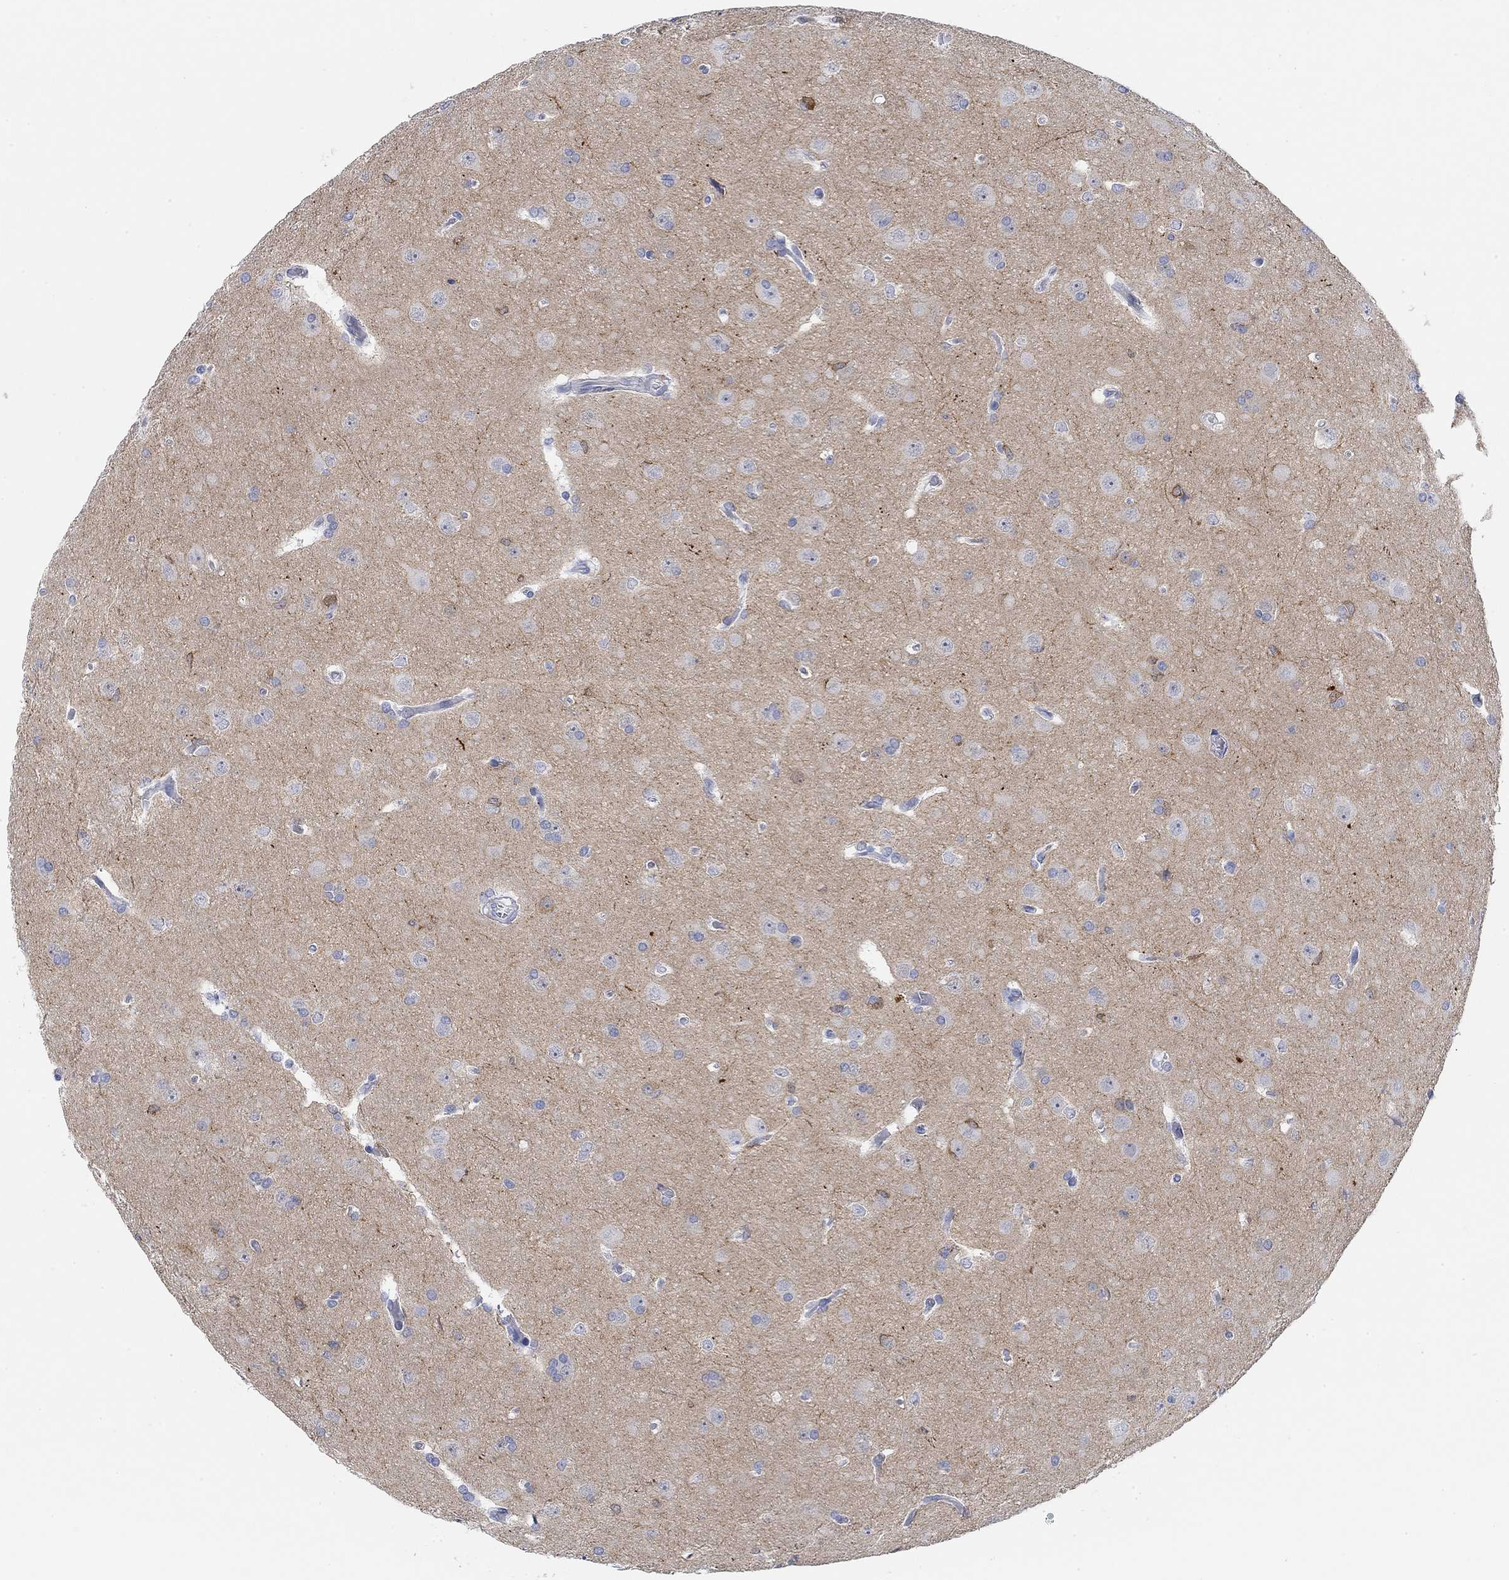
{"staining": {"intensity": "negative", "quantity": "none", "location": "none"}, "tissue": "glioma", "cell_type": "Tumor cells", "image_type": "cancer", "snomed": [{"axis": "morphology", "description": "Glioma, malignant, Low grade"}, {"axis": "topography", "description": "Brain"}], "caption": "DAB (3,3'-diaminobenzidine) immunohistochemical staining of human glioma reveals no significant staining in tumor cells.", "gene": "VAT1L", "patient": {"sex": "female", "age": 32}}